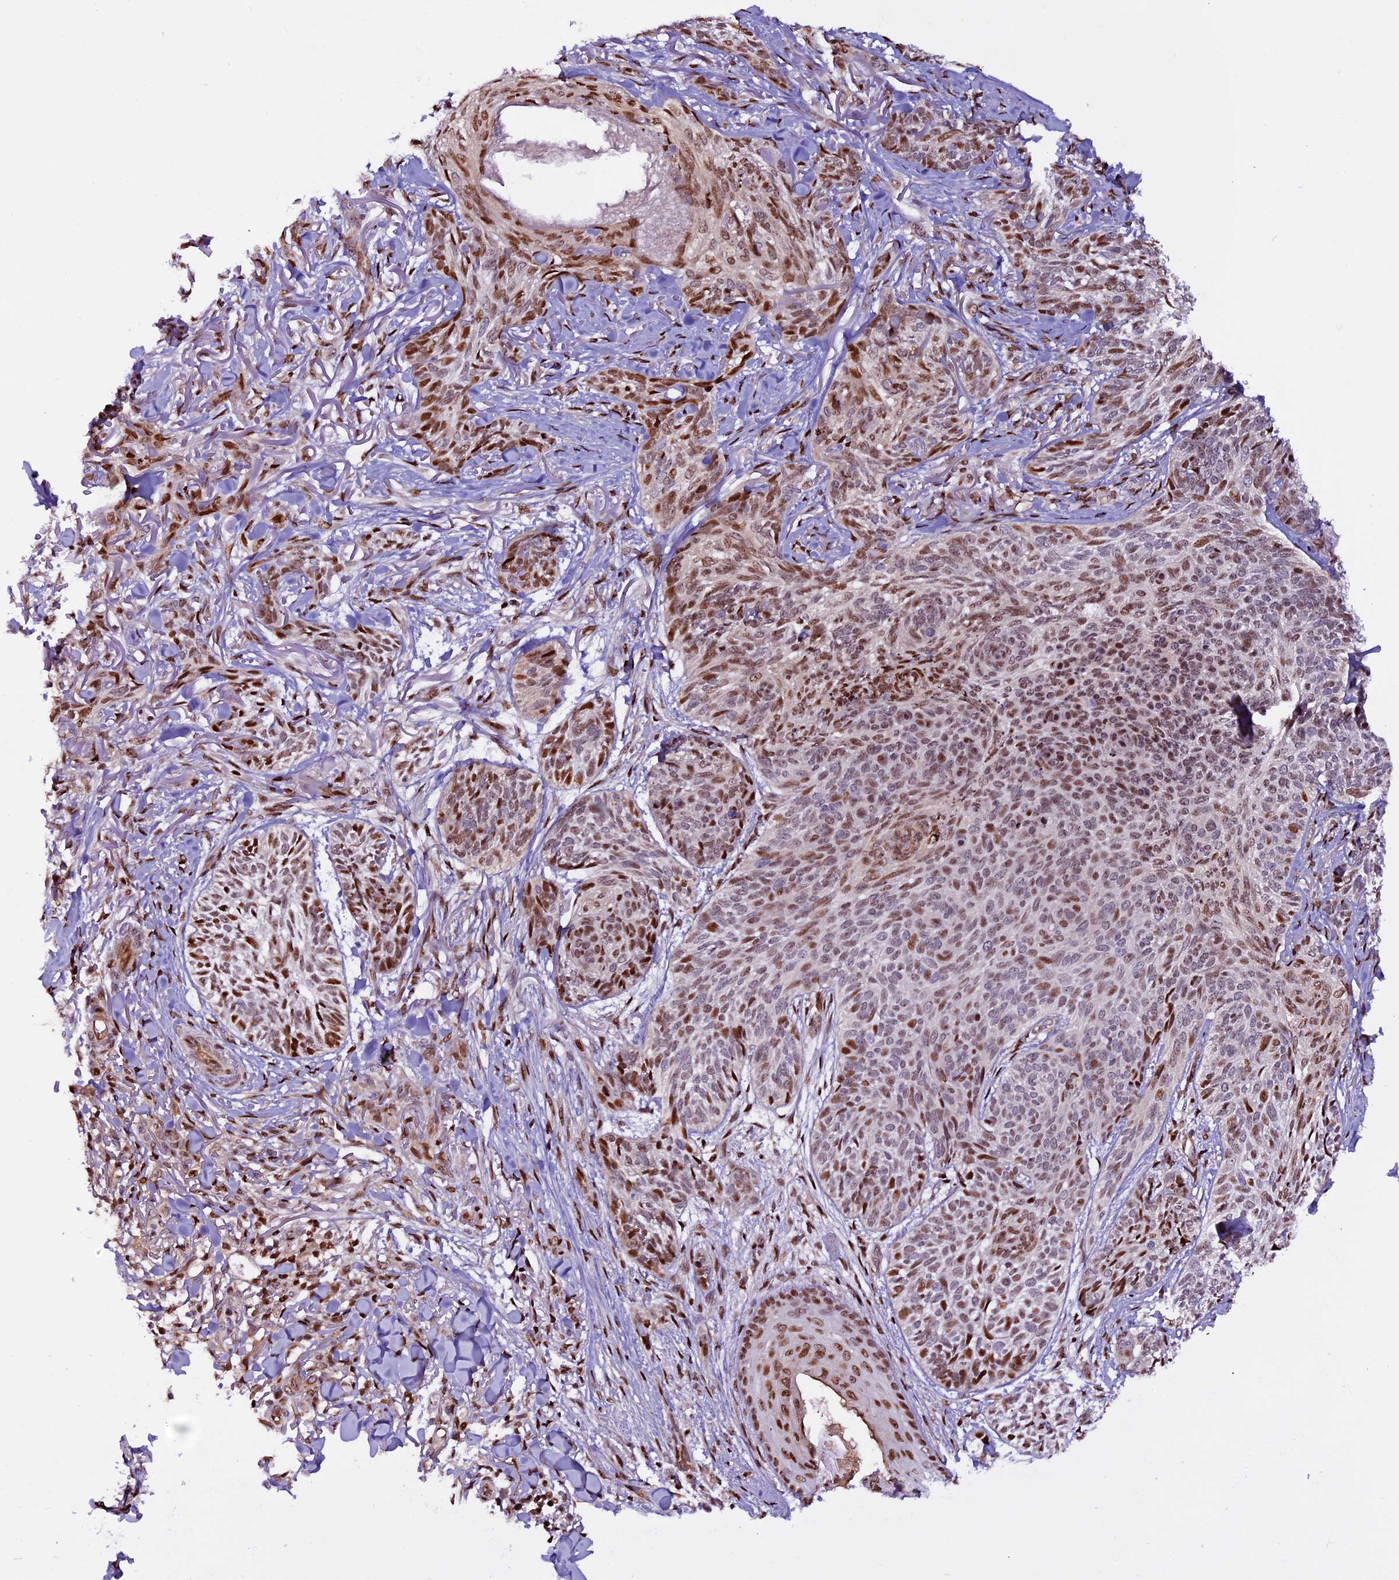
{"staining": {"intensity": "moderate", "quantity": "25%-75%", "location": "nuclear"}, "tissue": "skin cancer", "cell_type": "Tumor cells", "image_type": "cancer", "snomed": [{"axis": "morphology", "description": "Normal tissue, NOS"}, {"axis": "morphology", "description": "Basal cell carcinoma"}, {"axis": "topography", "description": "Skin"}], "caption": "A micrograph of skin basal cell carcinoma stained for a protein exhibits moderate nuclear brown staining in tumor cells.", "gene": "RINL", "patient": {"sex": "male", "age": 66}}